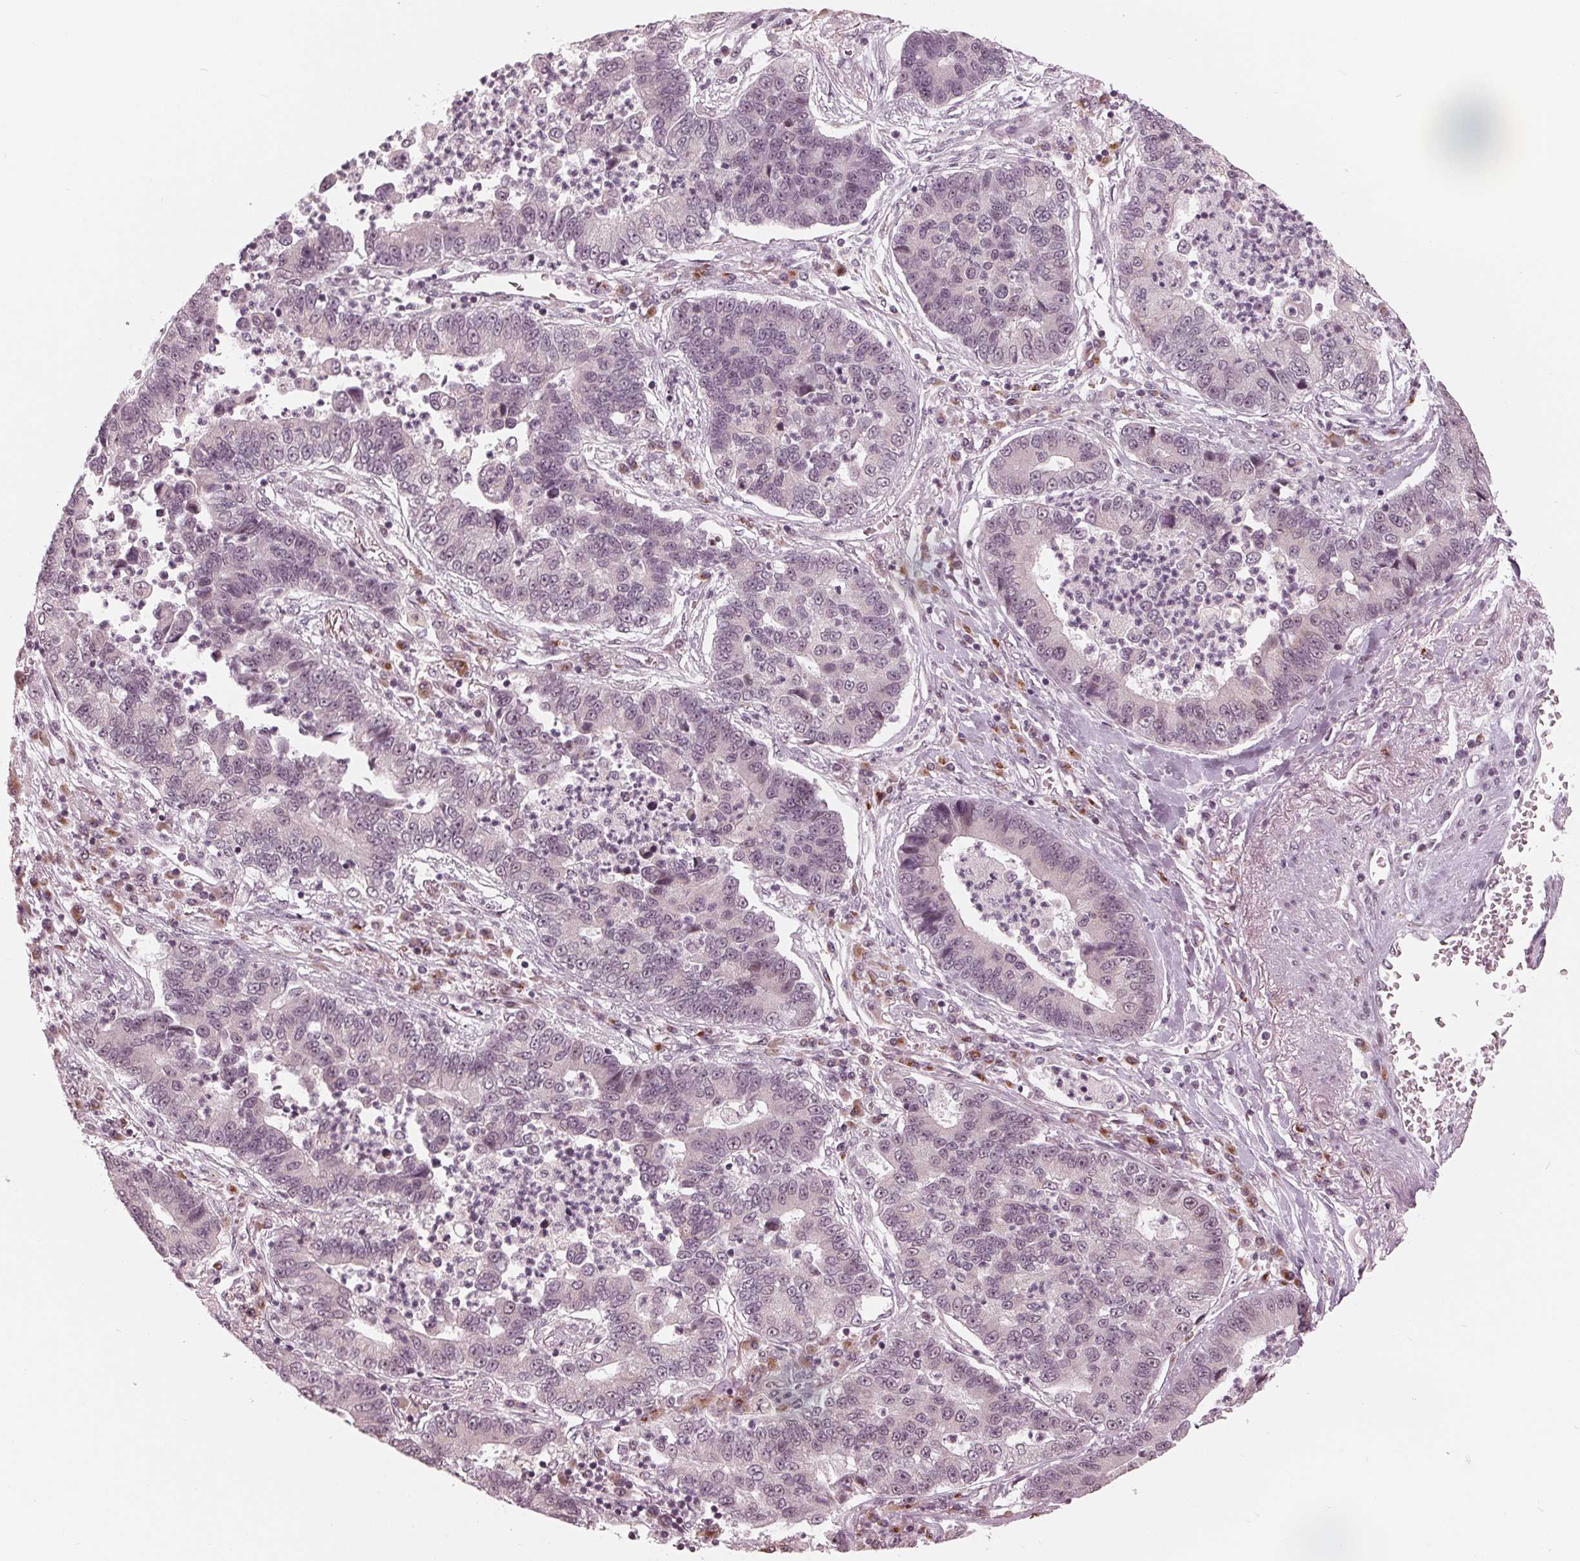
{"staining": {"intensity": "weak", "quantity": "<25%", "location": "nuclear"}, "tissue": "lung cancer", "cell_type": "Tumor cells", "image_type": "cancer", "snomed": [{"axis": "morphology", "description": "Adenocarcinoma, NOS"}, {"axis": "topography", "description": "Lung"}], "caption": "Immunohistochemistry (IHC) image of human lung cancer (adenocarcinoma) stained for a protein (brown), which shows no expression in tumor cells. (Brightfield microscopy of DAB (3,3'-diaminobenzidine) immunohistochemistry (IHC) at high magnification).", "gene": "SLX4", "patient": {"sex": "female", "age": 57}}